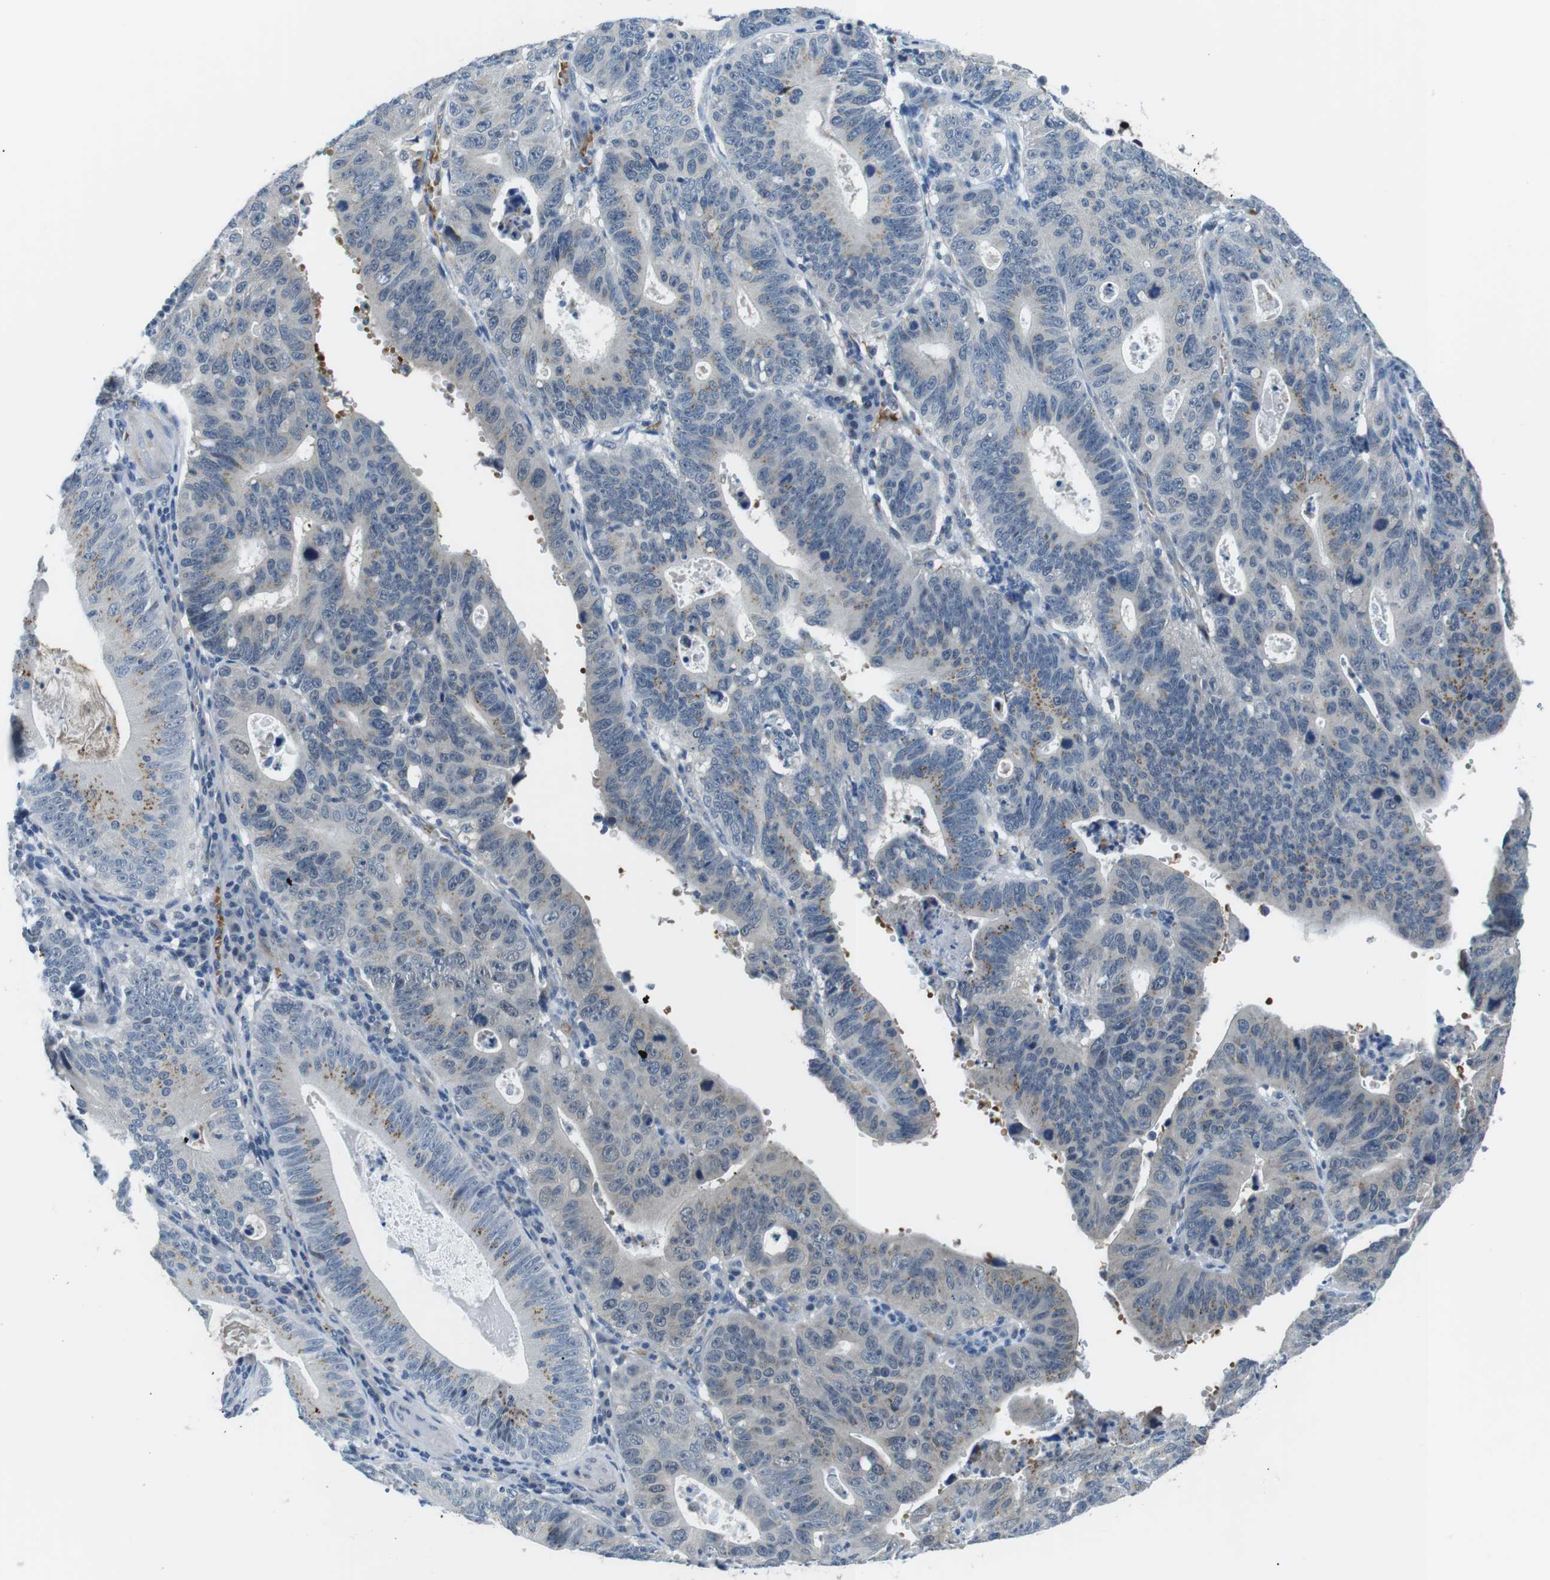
{"staining": {"intensity": "weak", "quantity": "<25%", "location": "cytoplasmic/membranous"}, "tissue": "stomach cancer", "cell_type": "Tumor cells", "image_type": "cancer", "snomed": [{"axis": "morphology", "description": "Adenocarcinoma, NOS"}, {"axis": "topography", "description": "Stomach"}], "caption": "This micrograph is of stomach cancer stained with IHC to label a protein in brown with the nuclei are counter-stained blue. There is no positivity in tumor cells.", "gene": "WSCD1", "patient": {"sex": "male", "age": 59}}